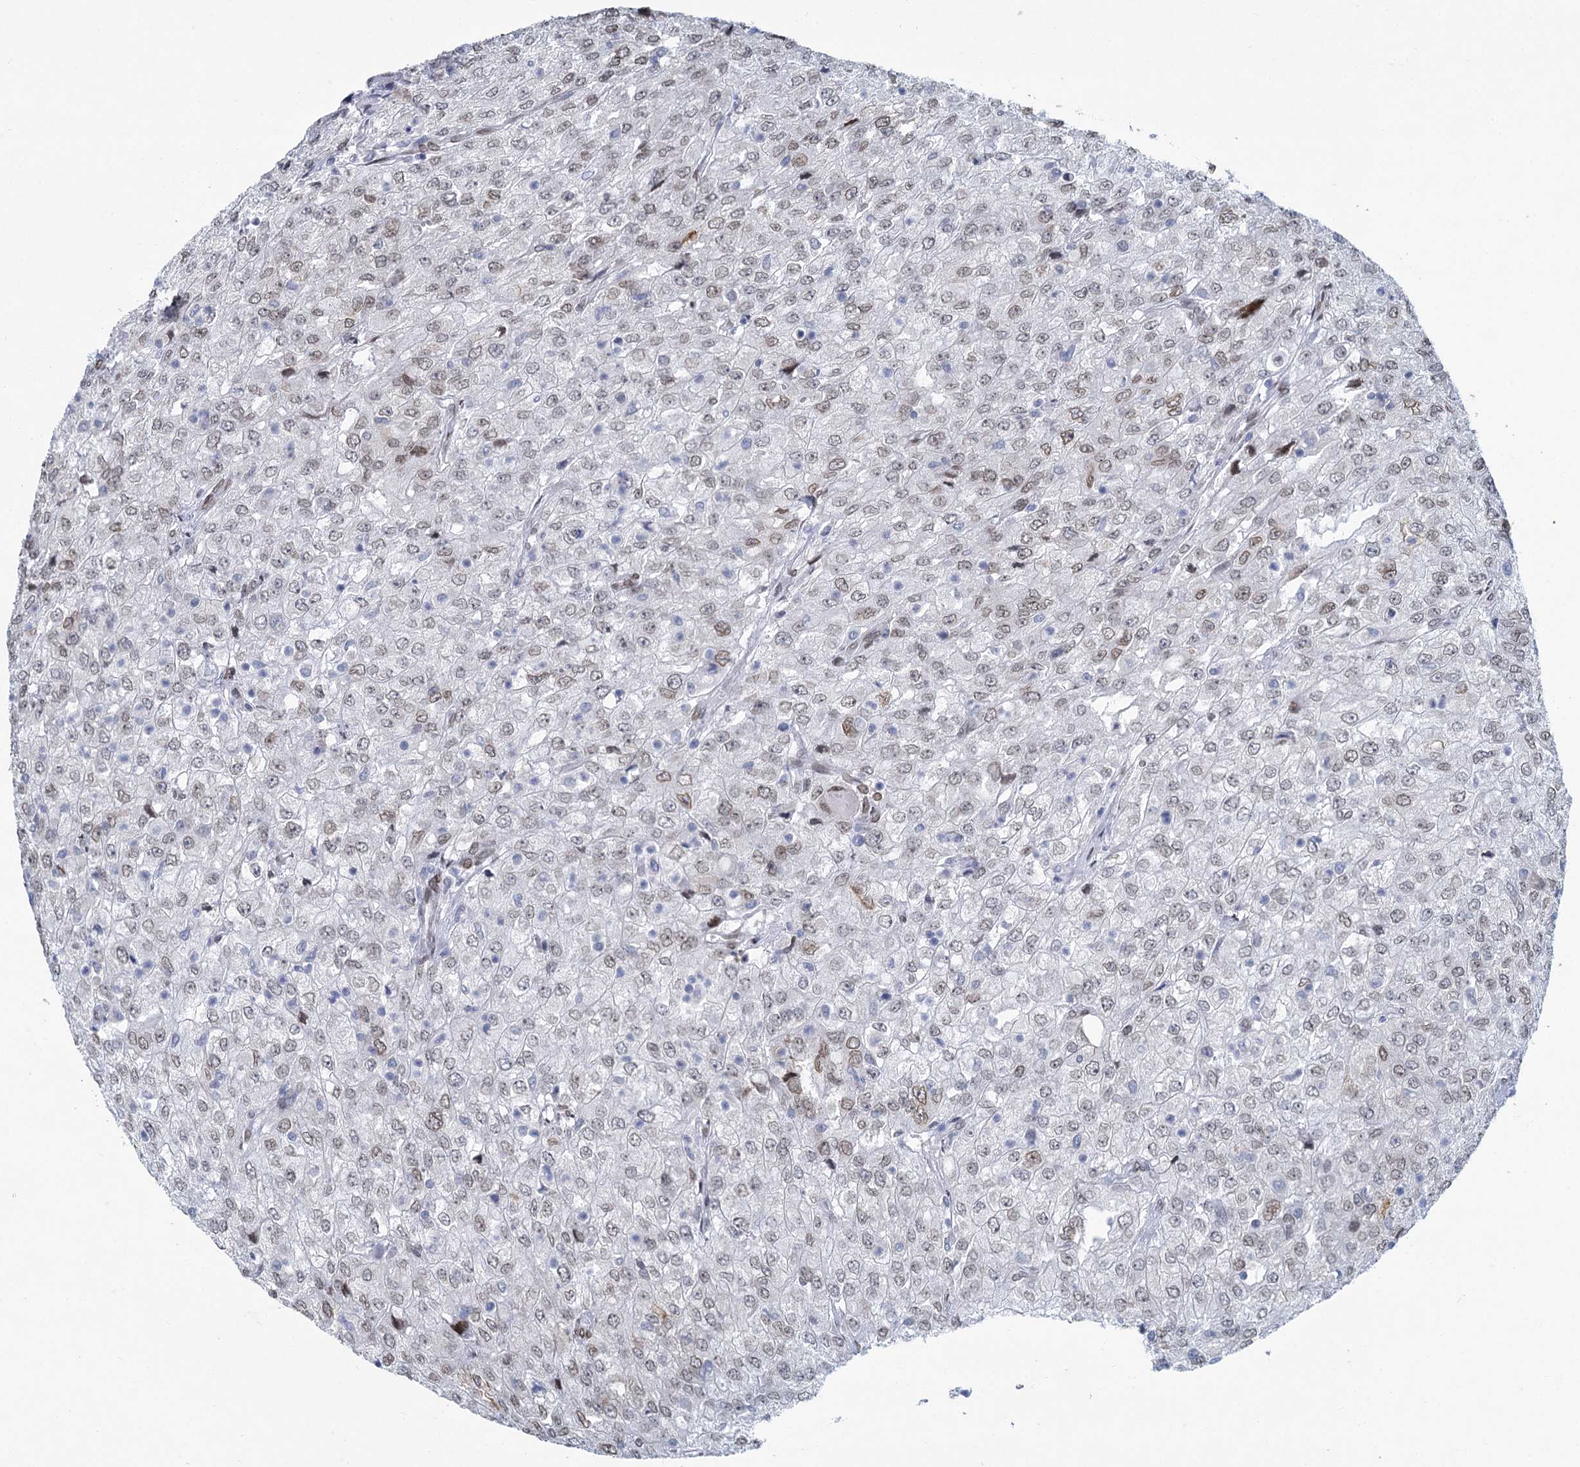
{"staining": {"intensity": "weak", "quantity": ">75%", "location": "nuclear"}, "tissue": "renal cancer", "cell_type": "Tumor cells", "image_type": "cancer", "snomed": [{"axis": "morphology", "description": "Adenocarcinoma, NOS"}, {"axis": "topography", "description": "Kidney"}], "caption": "Immunohistochemical staining of human renal cancer displays low levels of weak nuclear protein positivity in about >75% of tumor cells.", "gene": "PRSS35", "patient": {"sex": "female", "age": 54}}